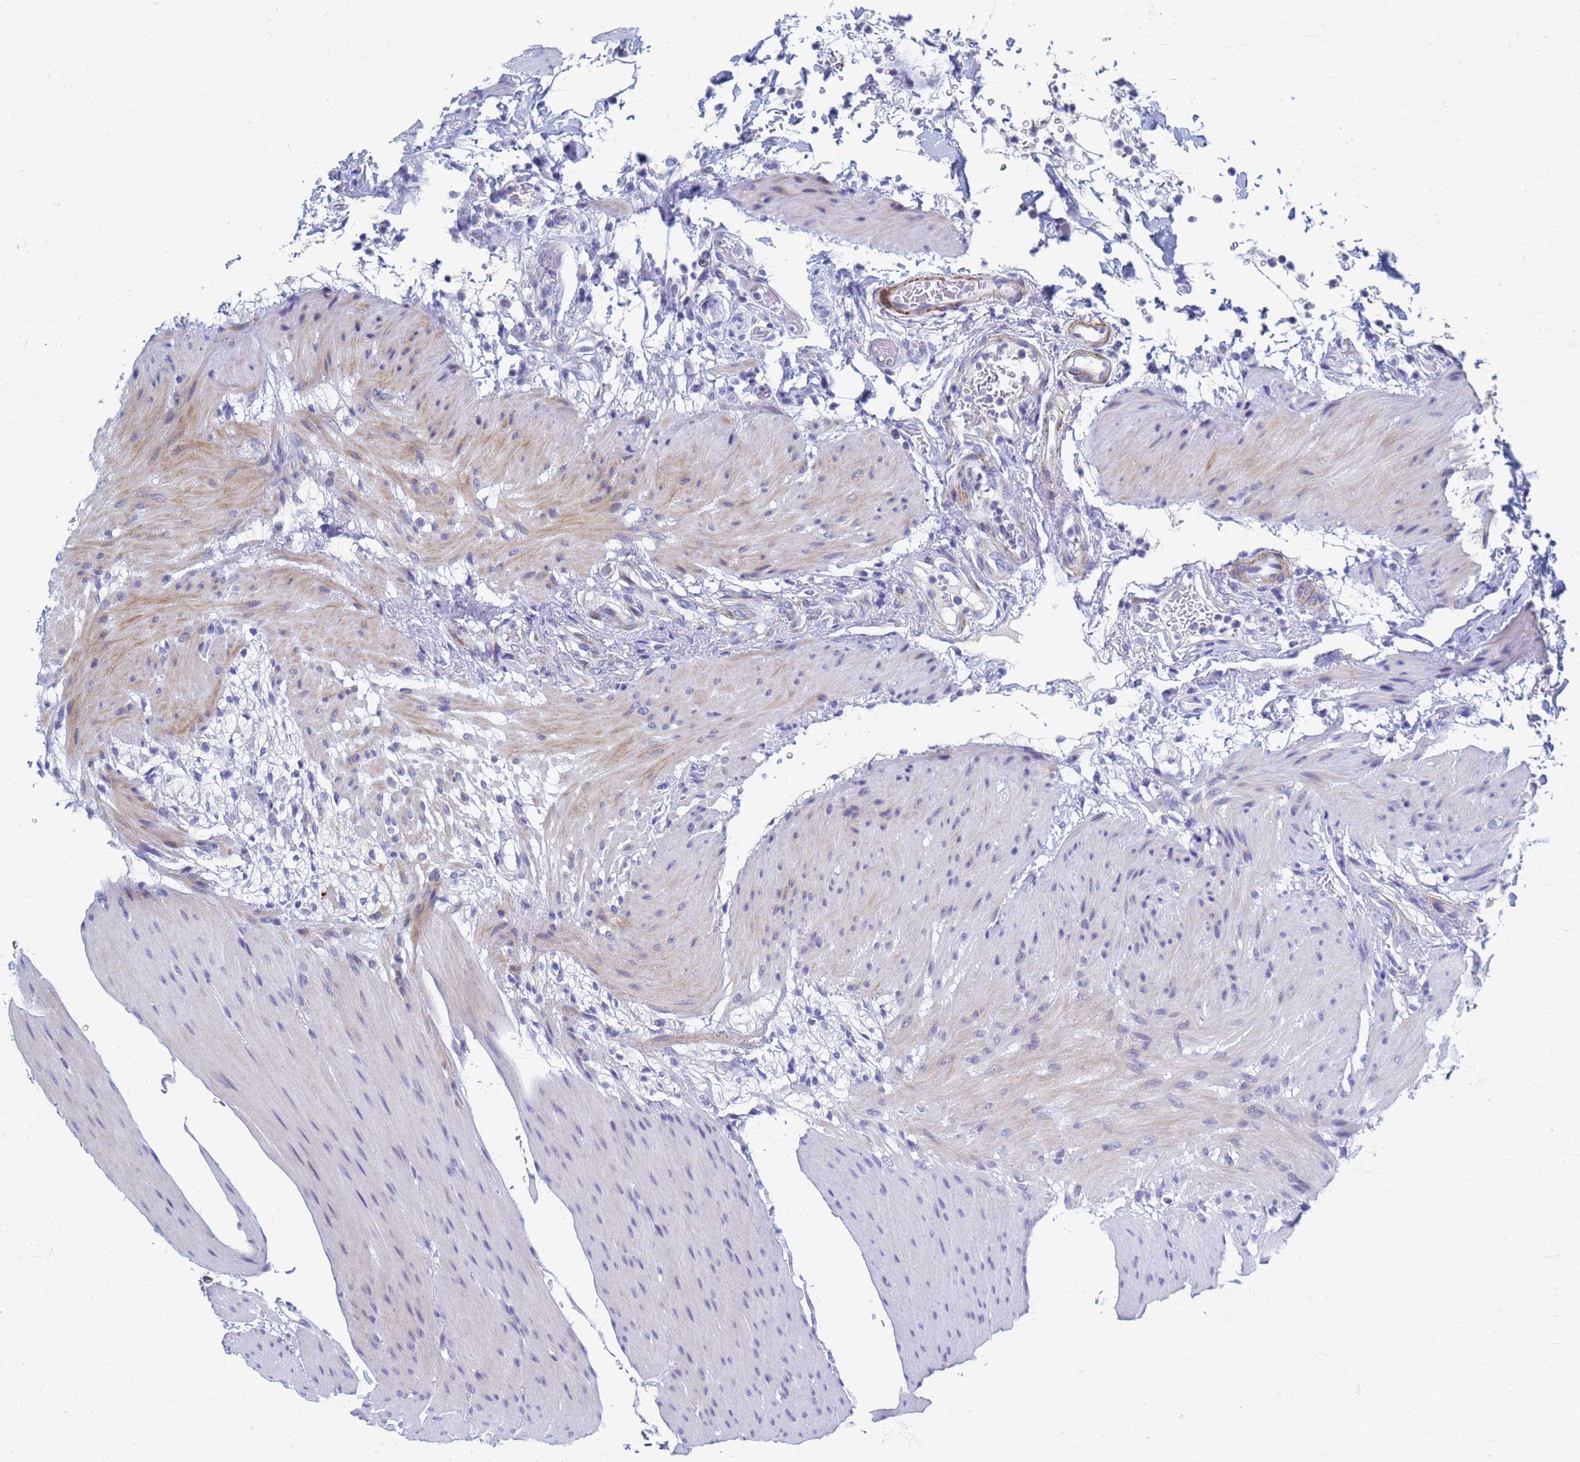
{"staining": {"intensity": "moderate", "quantity": ">75%", "location": "cytoplasmic/membranous"}, "tissue": "colon", "cell_type": "Endothelial cells", "image_type": "normal", "snomed": [{"axis": "morphology", "description": "Normal tissue, NOS"}, {"axis": "topography", "description": "Colon"}], "caption": "About >75% of endothelial cells in normal human colon exhibit moderate cytoplasmic/membranous protein positivity as visualized by brown immunohistochemical staining.", "gene": "ATPAF1", "patient": {"sex": "male", "age": 75}}